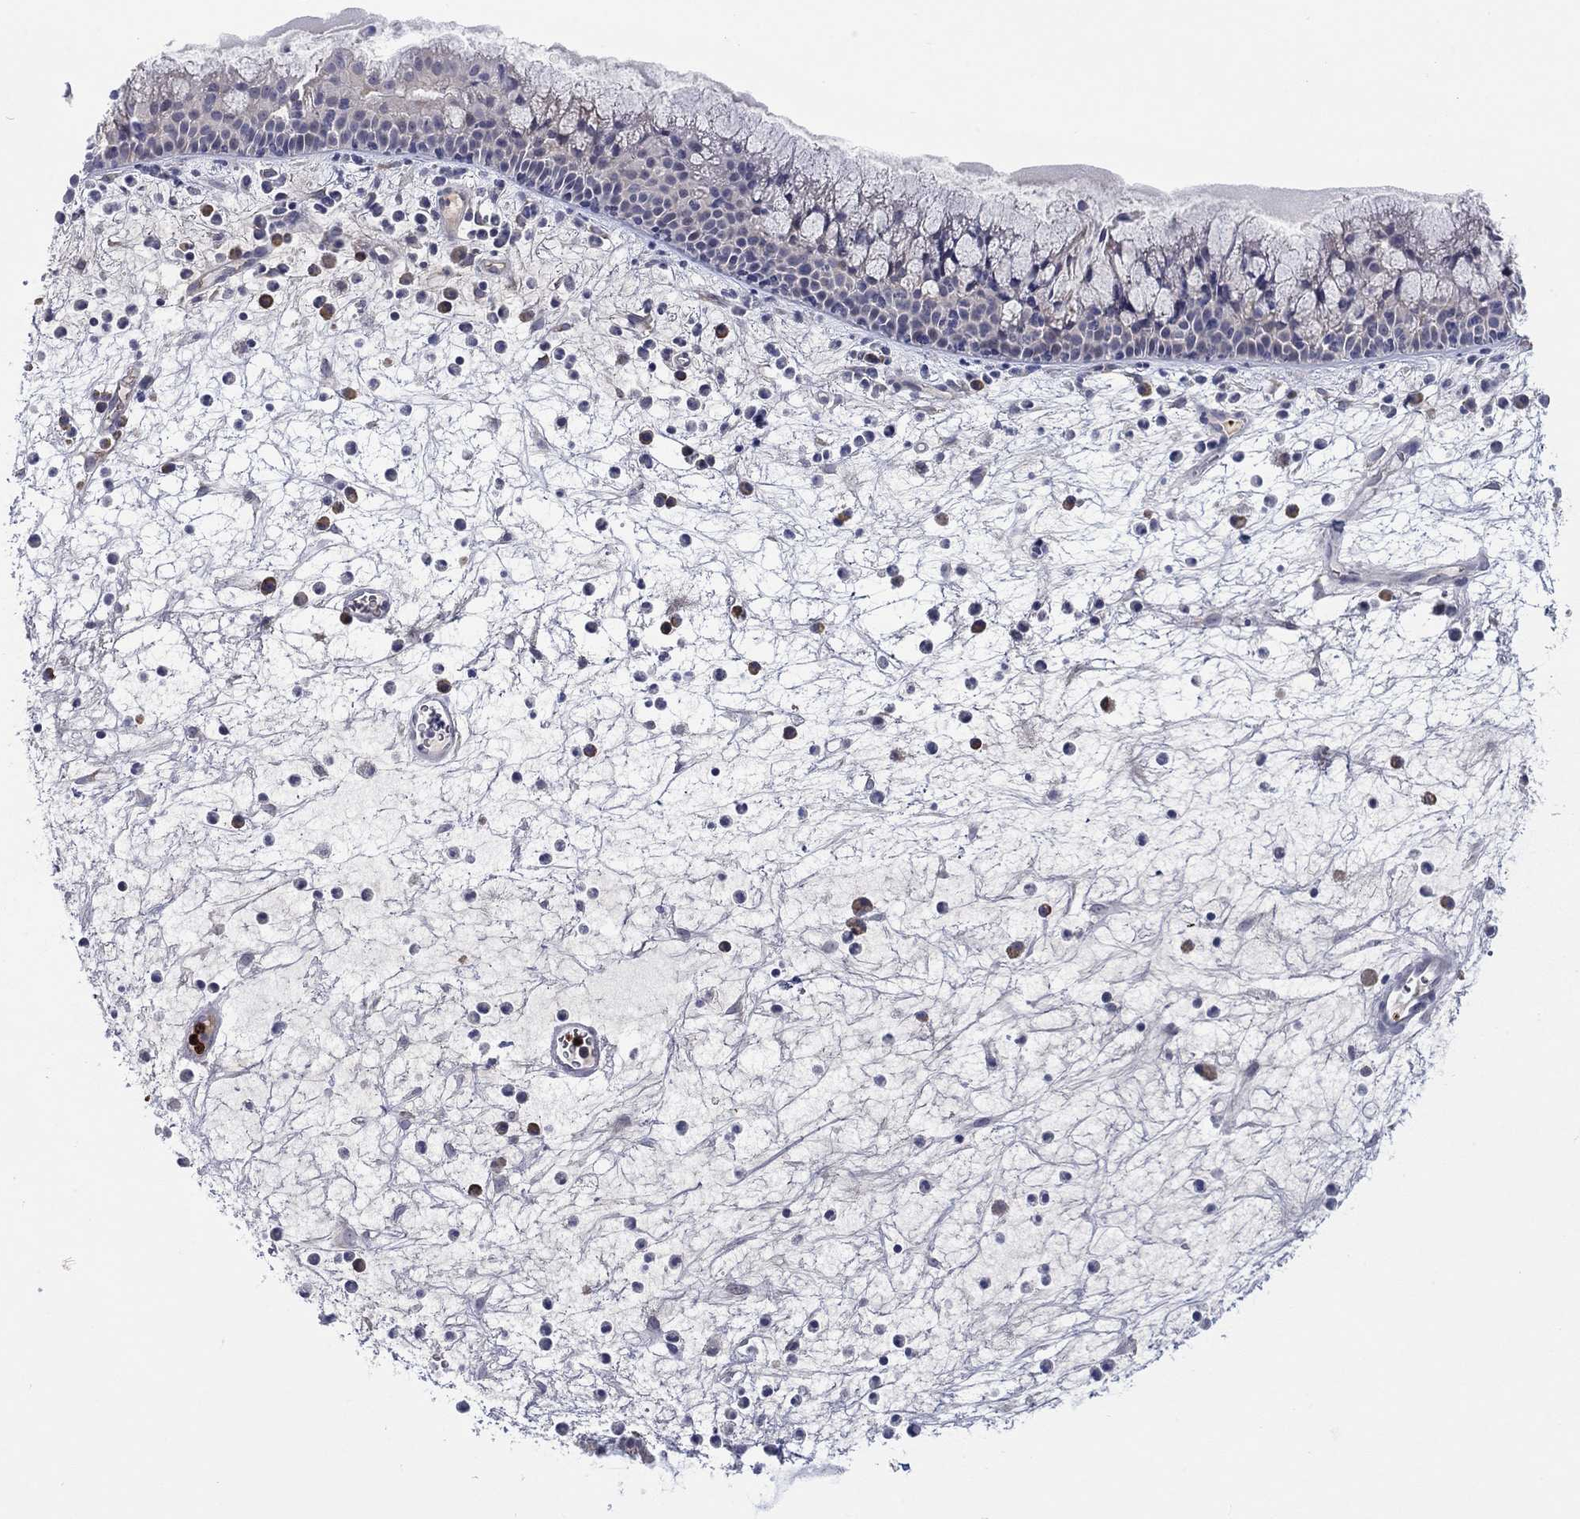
{"staining": {"intensity": "negative", "quantity": "none", "location": "none"}, "tissue": "nasopharynx", "cell_type": "Respiratory epithelial cells", "image_type": "normal", "snomed": [{"axis": "morphology", "description": "Normal tissue, NOS"}, {"axis": "topography", "description": "Nasopharynx"}], "caption": "Nasopharynx stained for a protein using immunohistochemistry displays no staining respiratory epithelial cells.", "gene": "MTRFR", "patient": {"sex": "female", "age": 73}}